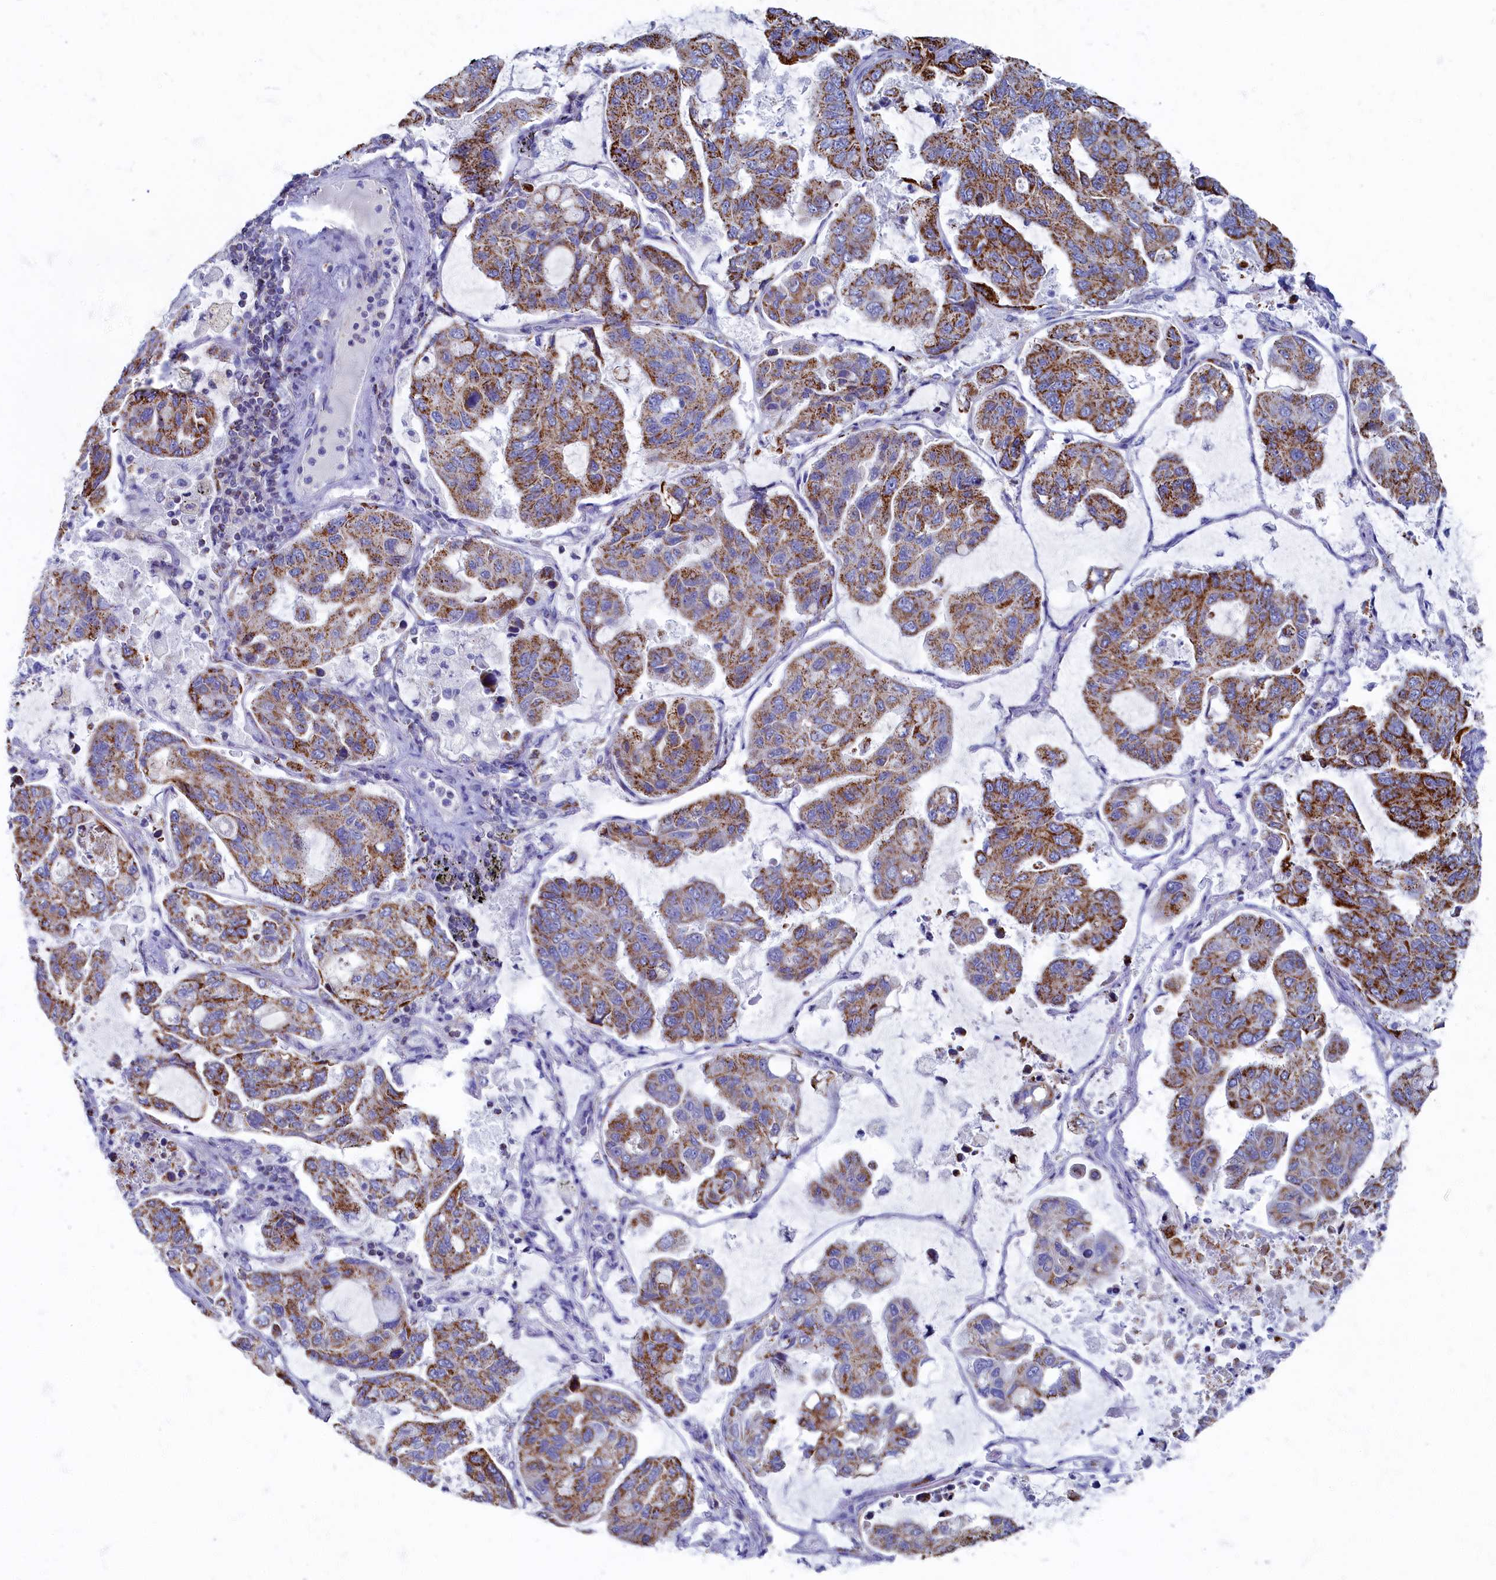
{"staining": {"intensity": "moderate", "quantity": ">75%", "location": "cytoplasmic/membranous"}, "tissue": "lung cancer", "cell_type": "Tumor cells", "image_type": "cancer", "snomed": [{"axis": "morphology", "description": "Adenocarcinoma, NOS"}, {"axis": "topography", "description": "Lung"}], "caption": "IHC photomicrograph of neoplastic tissue: human lung cancer (adenocarcinoma) stained using immunohistochemistry displays medium levels of moderate protein expression localized specifically in the cytoplasmic/membranous of tumor cells, appearing as a cytoplasmic/membranous brown color.", "gene": "OCIAD2", "patient": {"sex": "male", "age": 64}}